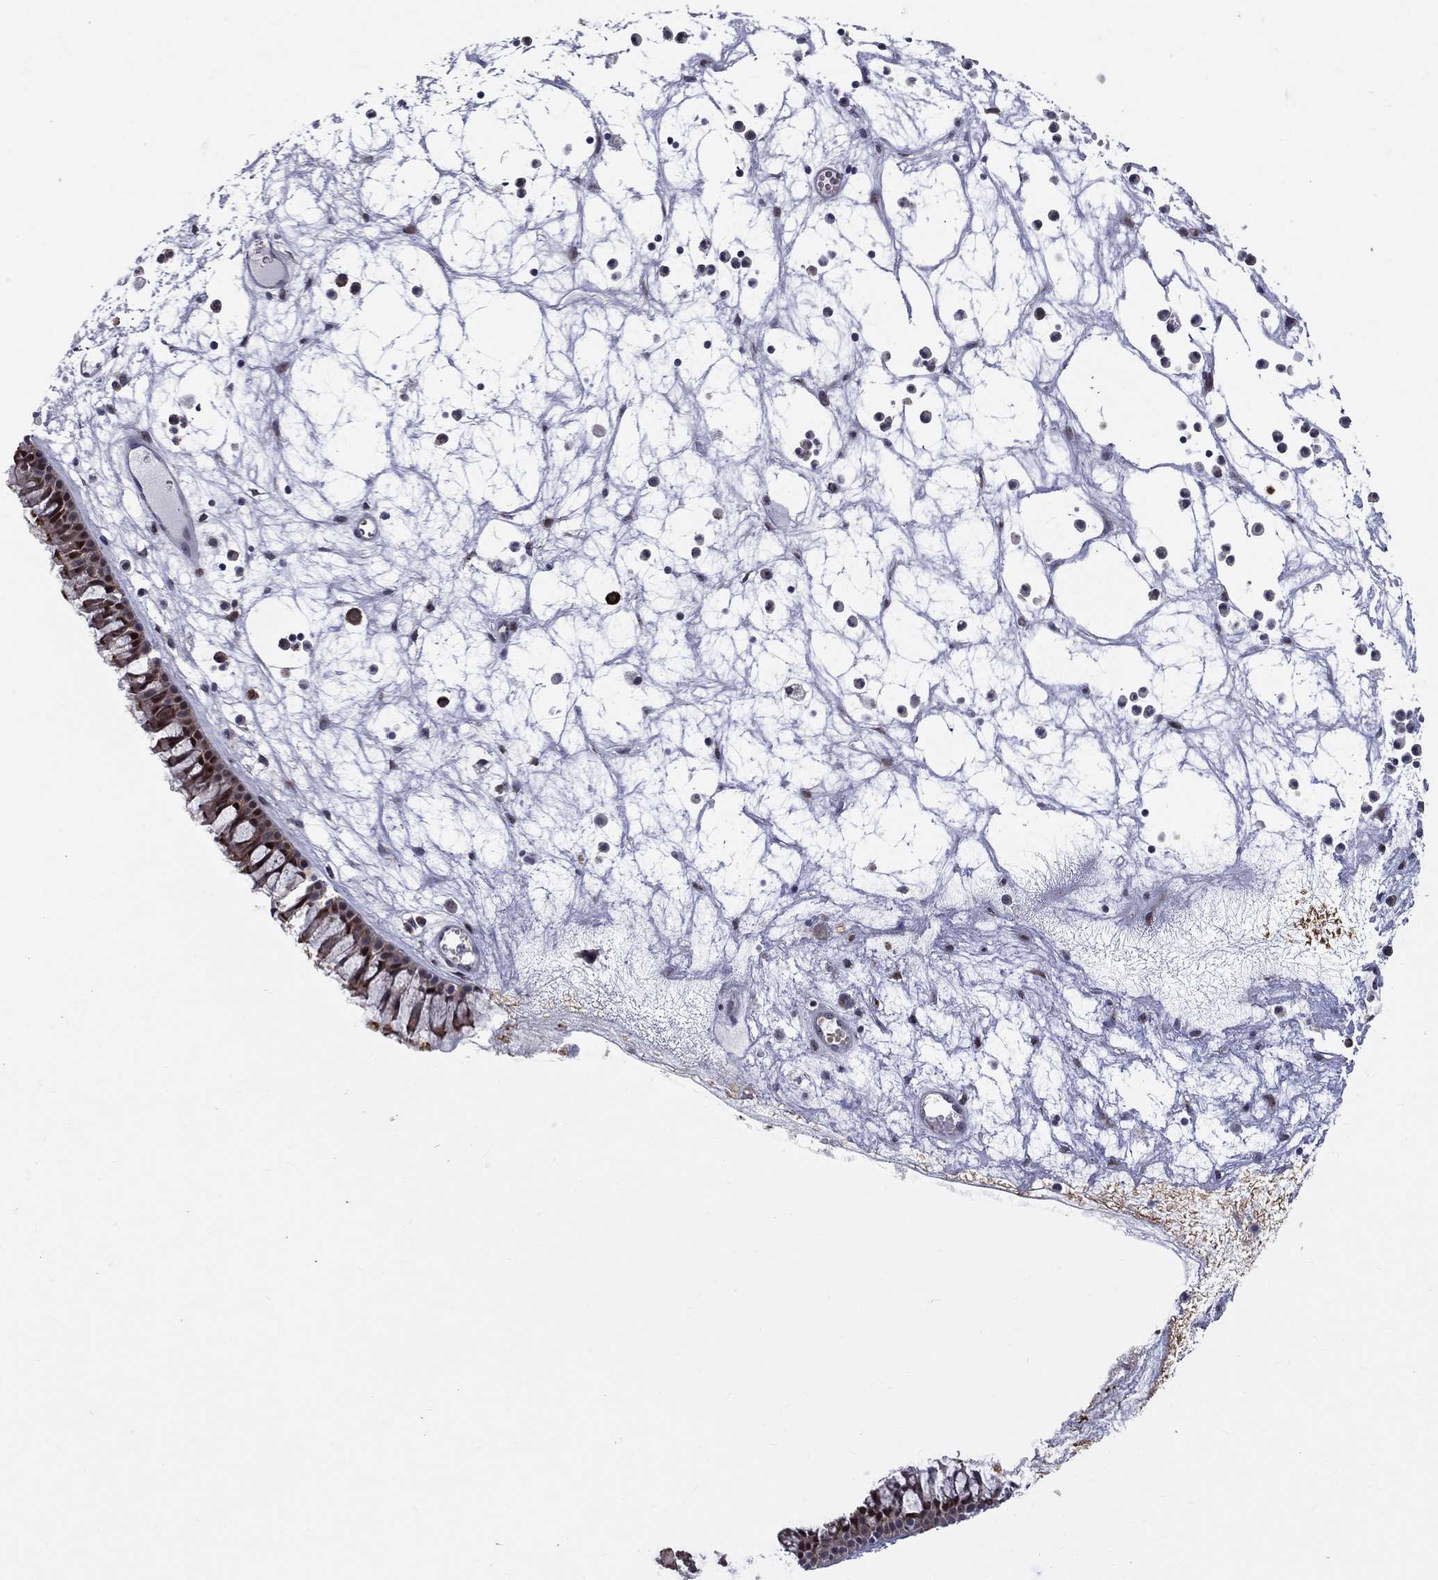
{"staining": {"intensity": "strong", "quantity": "25%-75%", "location": "cytoplasmic/membranous,nuclear"}, "tissue": "nasopharynx", "cell_type": "Respiratory epithelial cells", "image_type": "normal", "snomed": [{"axis": "morphology", "description": "Normal tissue, NOS"}, {"axis": "topography", "description": "Nasopharynx"}], "caption": "High-magnification brightfield microscopy of normal nasopharynx stained with DAB (3,3'-diaminobenzidine) (brown) and counterstained with hematoxylin (blue). respiratory epithelial cells exhibit strong cytoplasmic/membranous,nuclear expression is identified in approximately25%-75% of cells.", "gene": "VHL", "patient": {"sex": "female", "age": 47}}